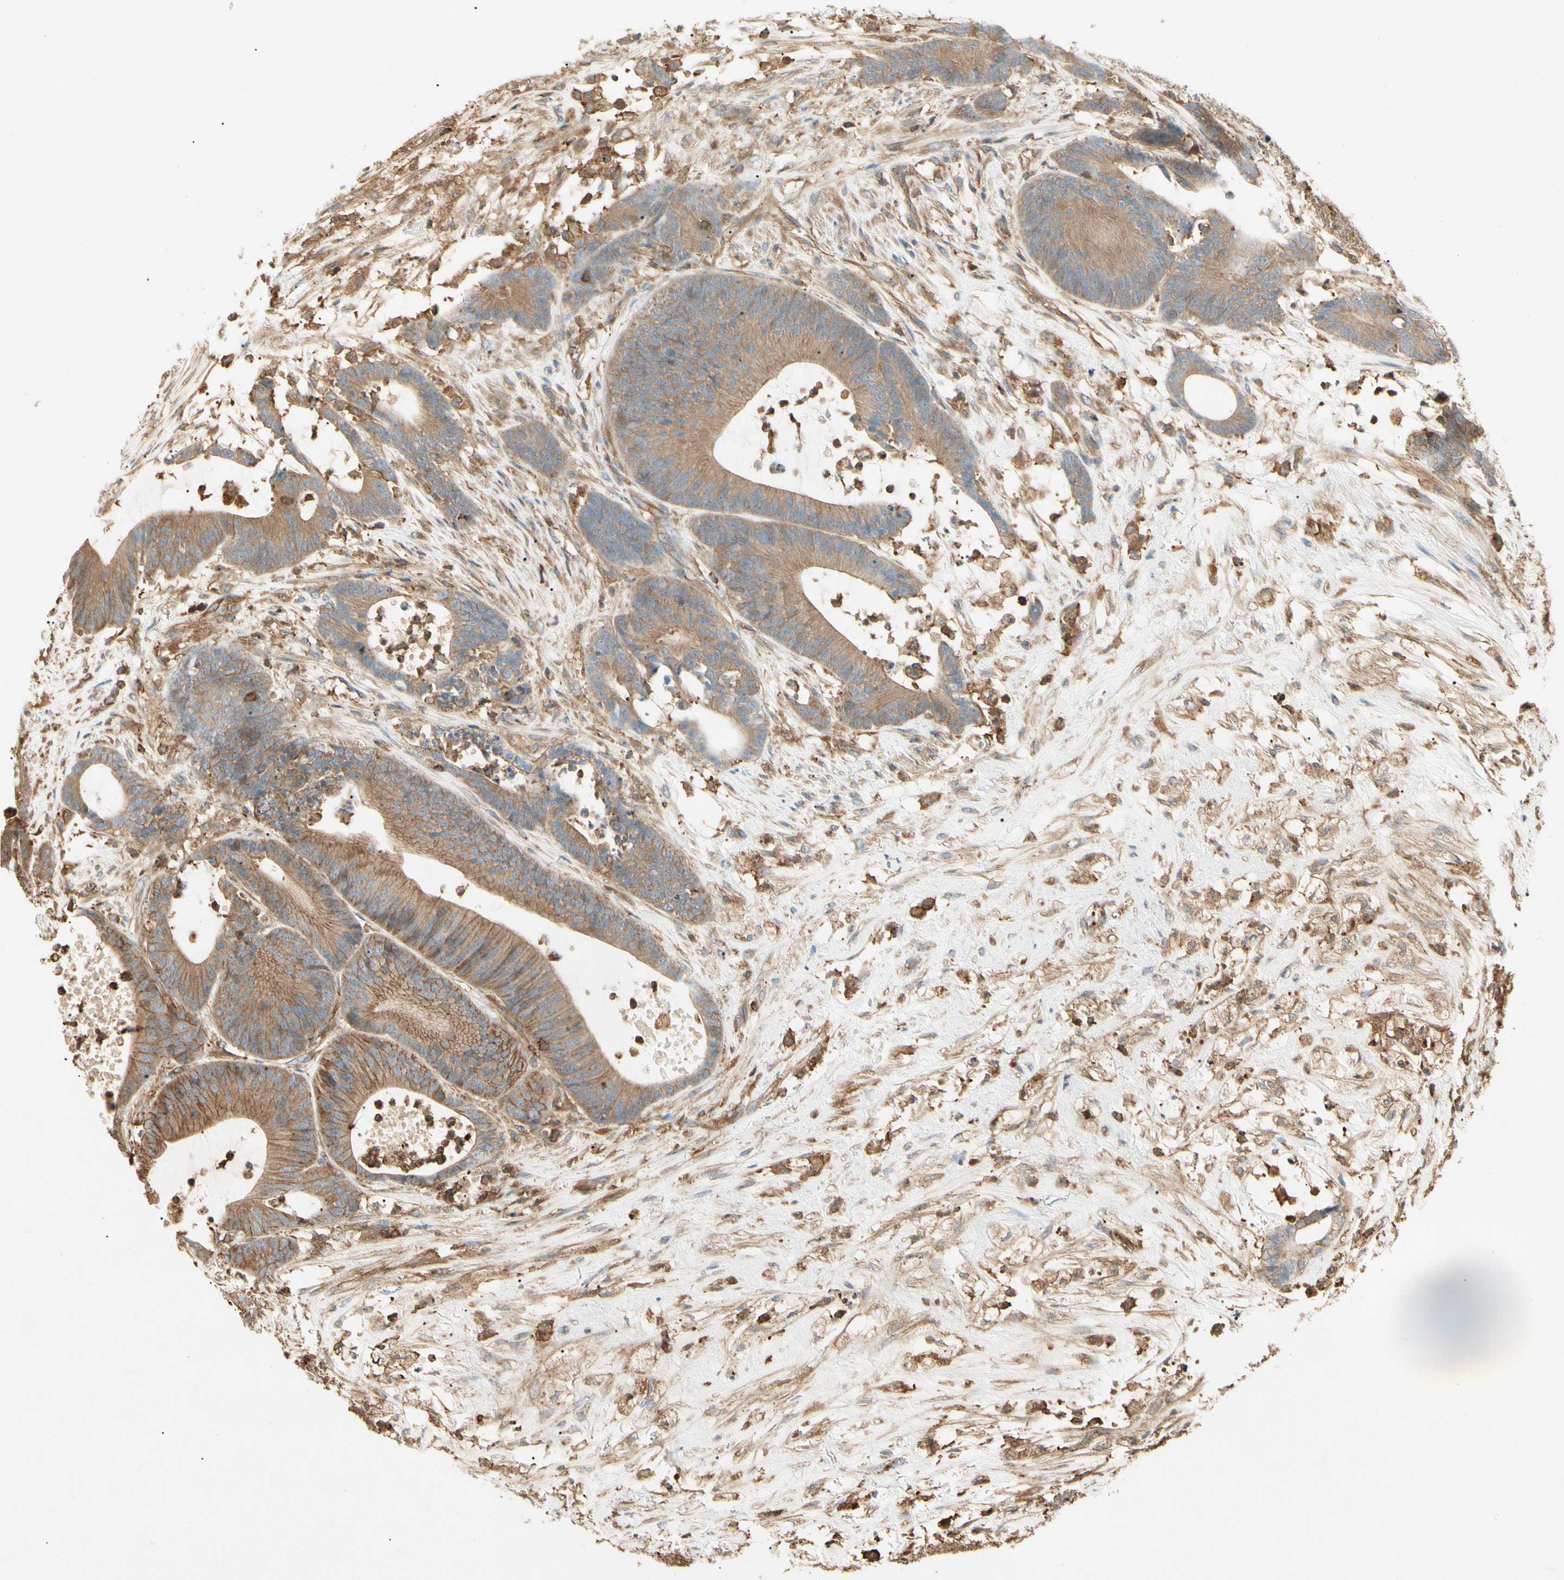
{"staining": {"intensity": "moderate", "quantity": ">75%", "location": "cytoplasmic/membranous"}, "tissue": "colorectal cancer", "cell_type": "Tumor cells", "image_type": "cancer", "snomed": [{"axis": "morphology", "description": "Adenocarcinoma, NOS"}, {"axis": "topography", "description": "Colon"}], "caption": "The histopathology image demonstrates immunohistochemical staining of colorectal adenocarcinoma. There is moderate cytoplasmic/membranous staining is seen in approximately >75% of tumor cells.", "gene": "ARPC2", "patient": {"sex": "female", "age": 84}}